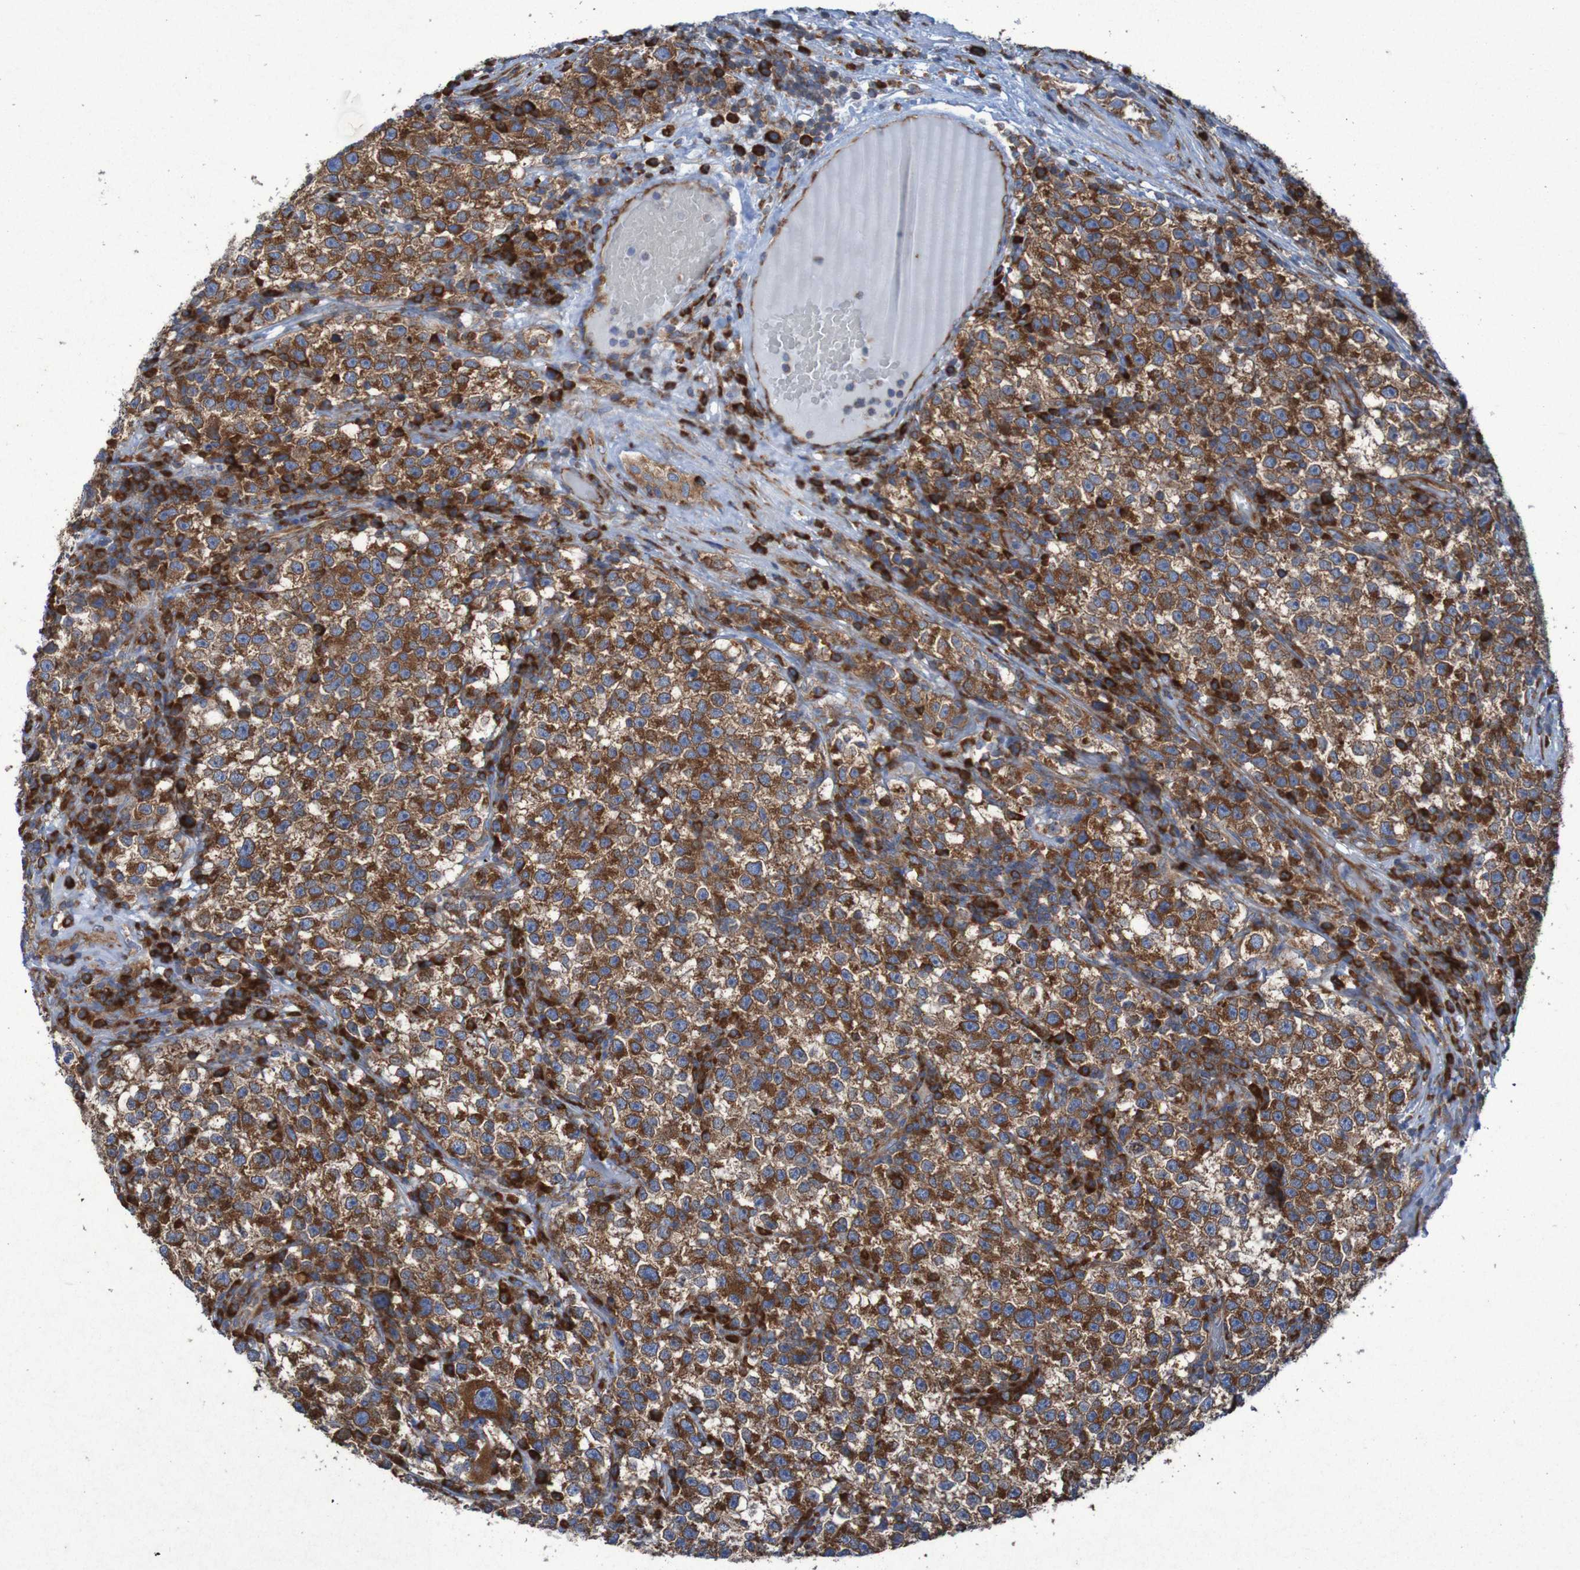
{"staining": {"intensity": "strong", "quantity": ">75%", "location": "cytoplasmic/membranous"}, "tissue": "testis cancer", "cell_type": "Tumor cells", "image_type": "cancer", "snomed": [{"axis": "morphology", "description": "Seminoma, NOS"}, {"axis": "topography", "description": "Testis"}], "caption": "Human testis cancer stained with a protein marker displays strong staining in tumor cells.", "gene": "RPL10", "patient": {"sex": "male", "age": 22}}